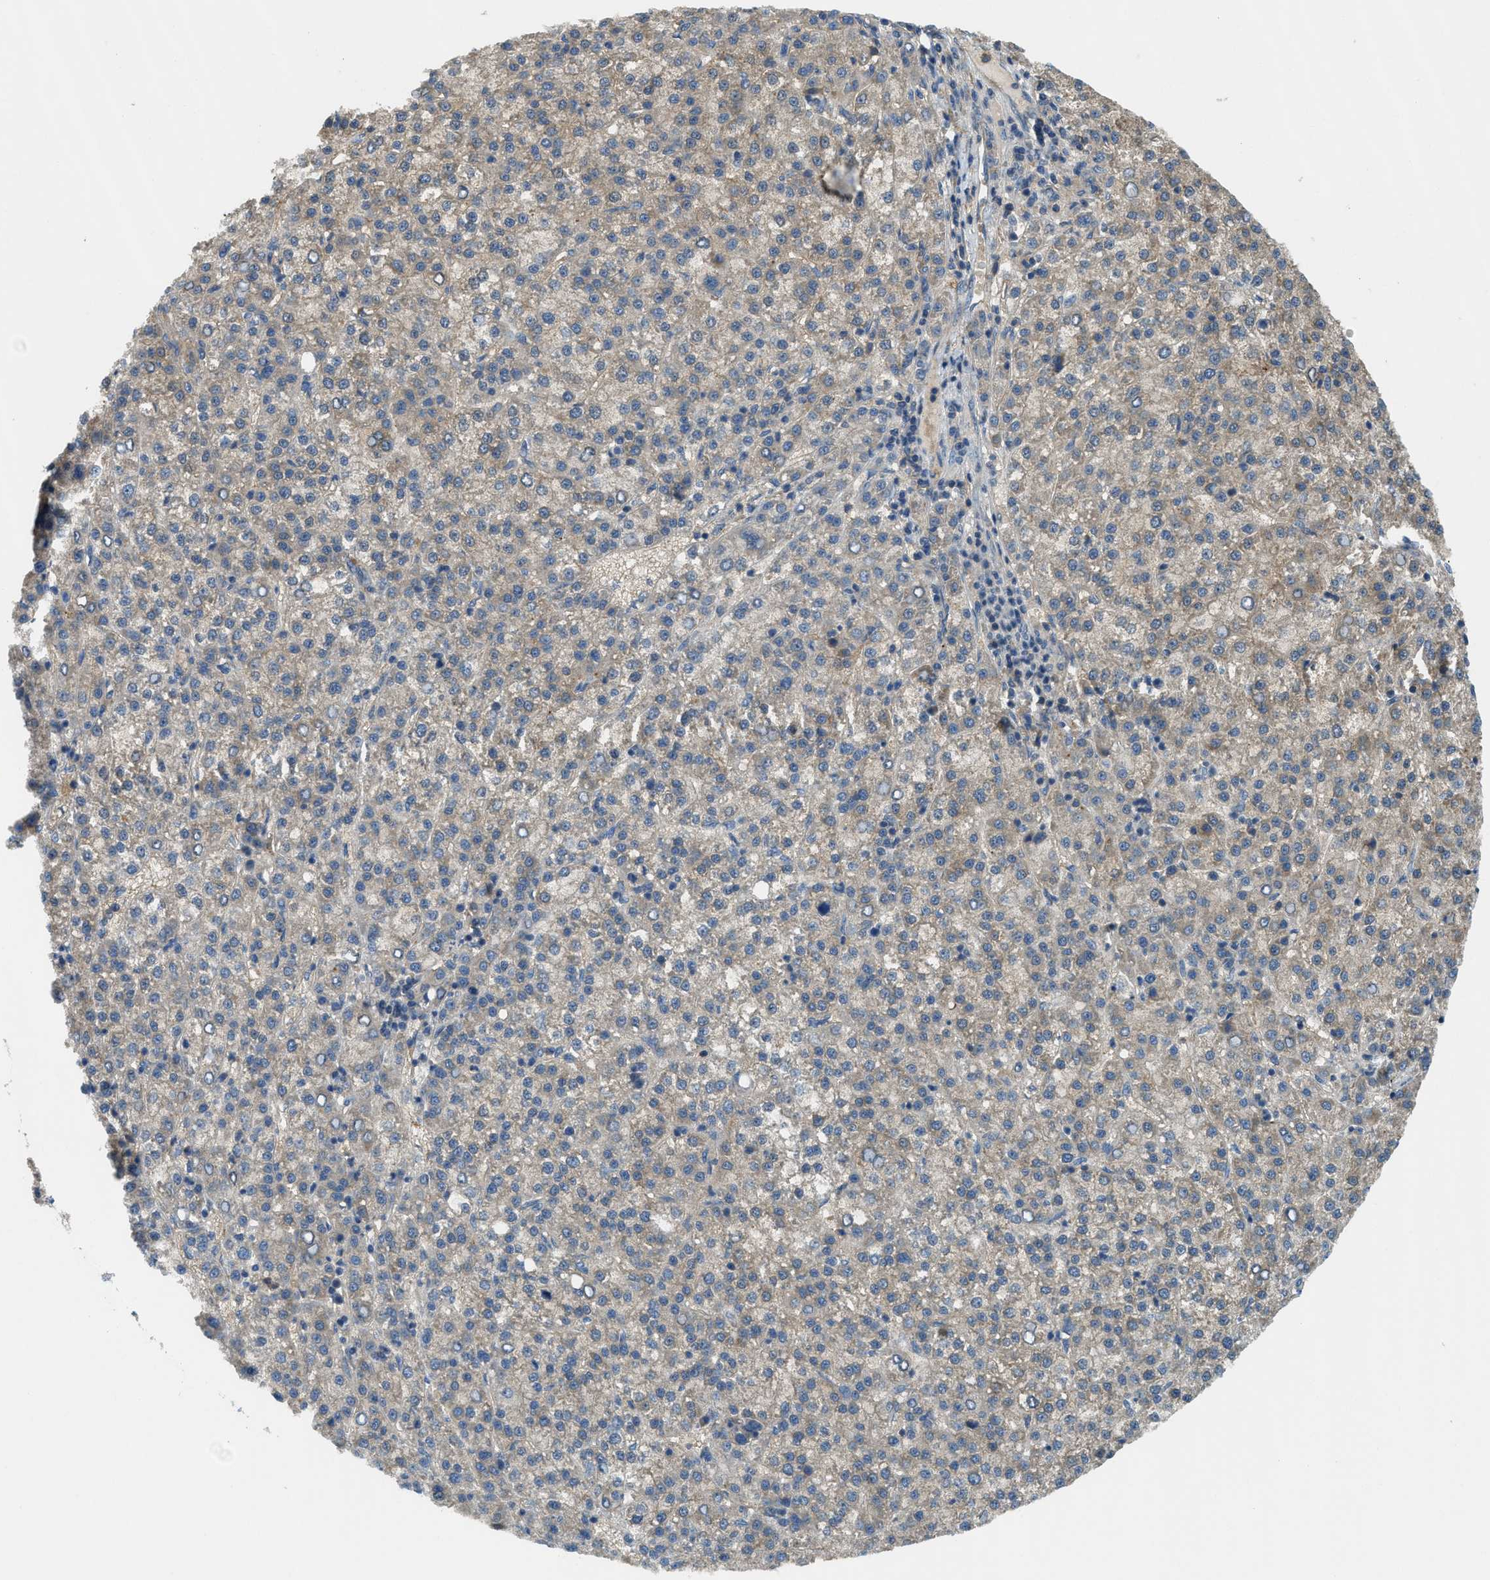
{"staining": {"intensity": "weak", "quantity": "<25%", "location": "cytoplasmic/membranous"}, "tissue": "liver cancer", "cell_type": "Tumor cells", "image_type": "cancer", "snomed": [{"axis": "morphology", "description": "Carcinoma, Hepatocellular, NOS"}, {"axis": "topography", "description": "Liver"}], "caption": "This is an immunohistochemistry (IHC) histopathology image of human liver hepatocellular carcinoma. There is no staining in tumor cells.", "gene": "BAG4", "patient": {"sex": "female", "age": 58}}